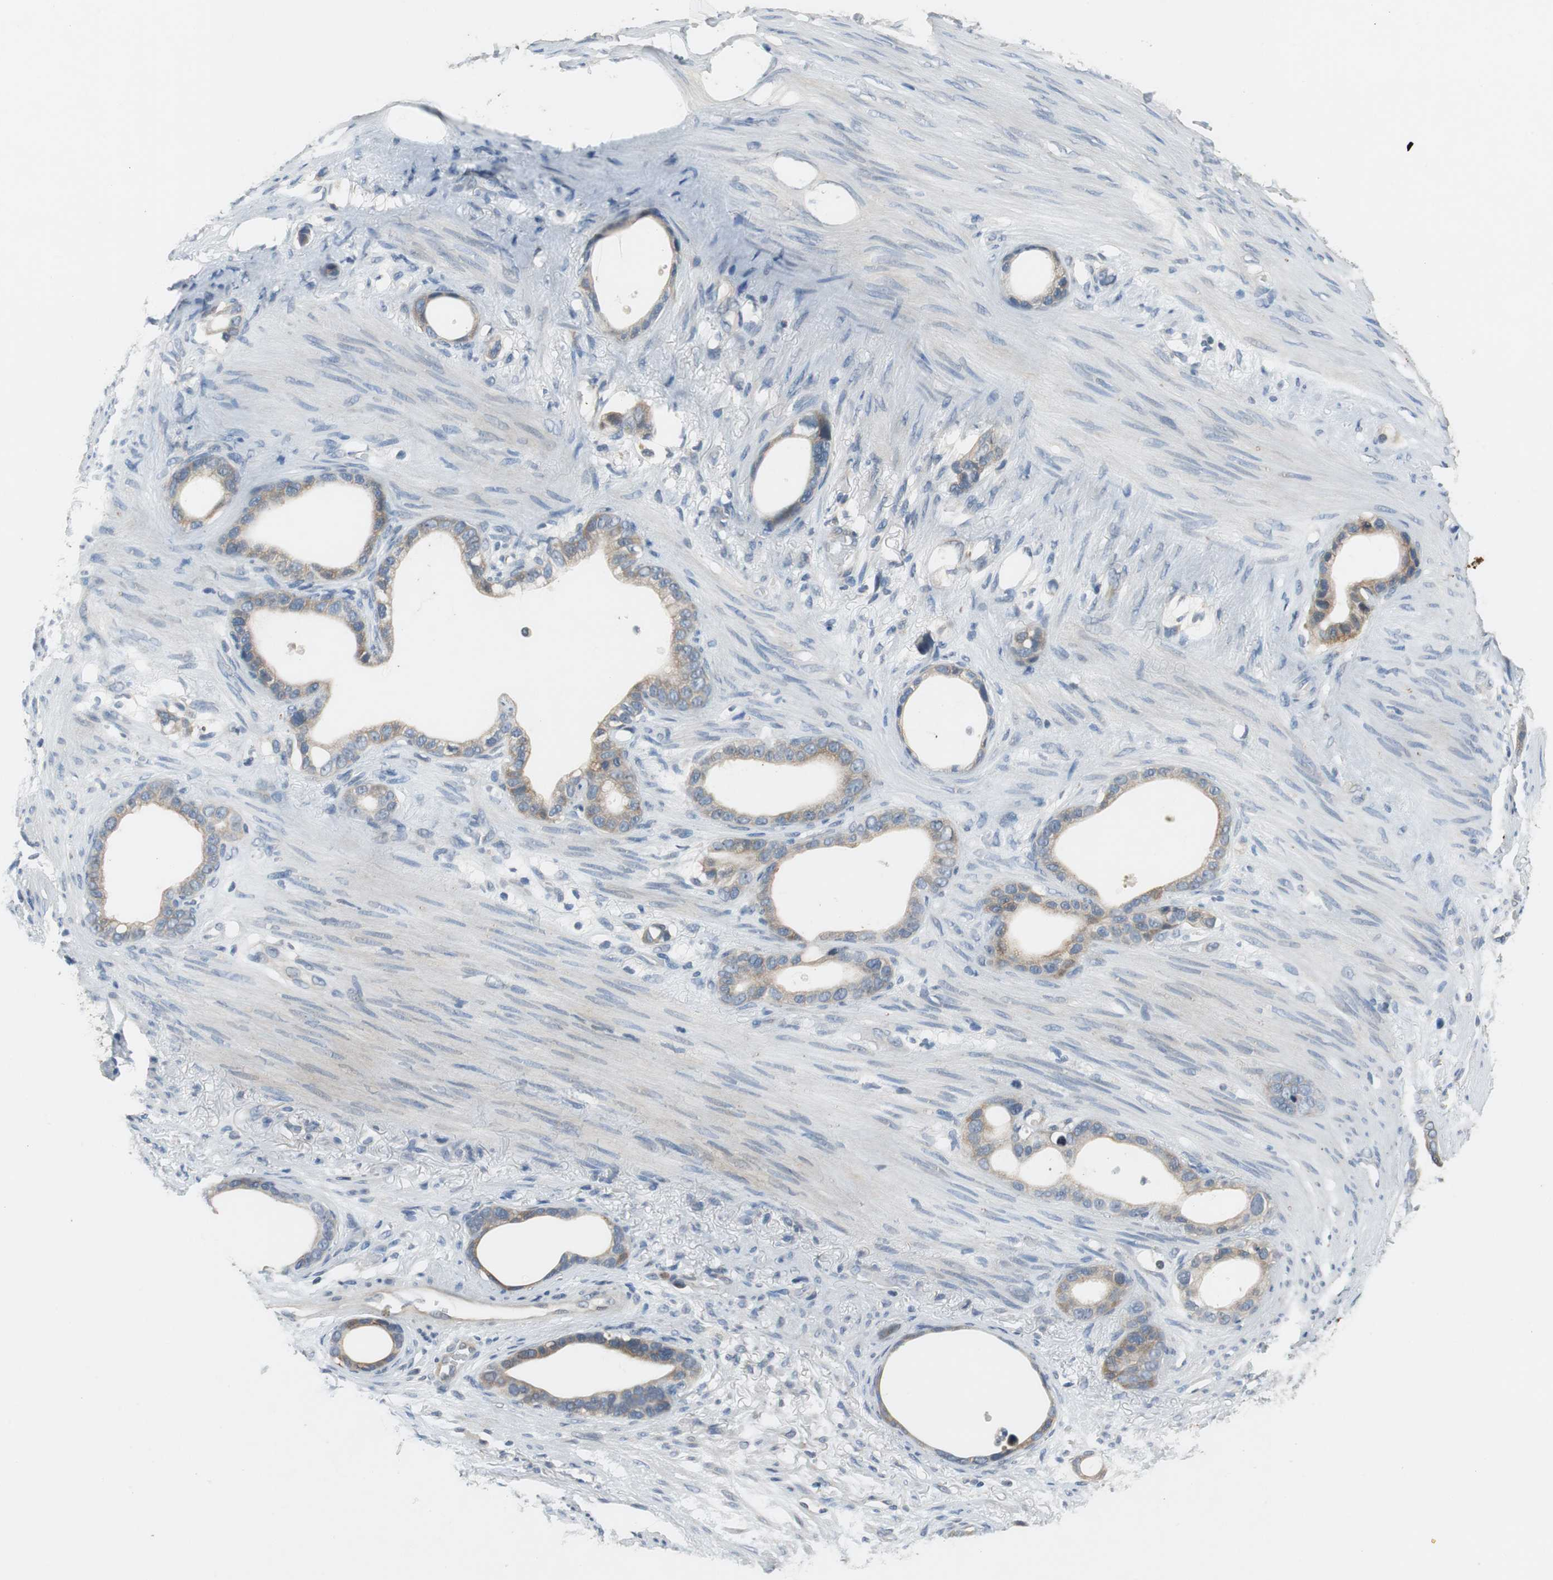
{"staining": {"intensity": "weak", "quantity": ">75%", "location": "cytoplasmic/membranous"}, "tissue": "stomach cancer", "cell_type": "Tumor cells", "image_type": "cancer", "snomed": [{"axis": "morphology", "description": "Adenocarcinoma, NOS"}, {"axis": "topography", "description": "Stomach"}], "caption": "A brown stain highlights weak cytoplasmic/membranous positivity of a protein in adenocarcinoma (stomach) tumor cells.", "gene": "GLCCI1", "patient": {"sex": "female", "age": 75}}